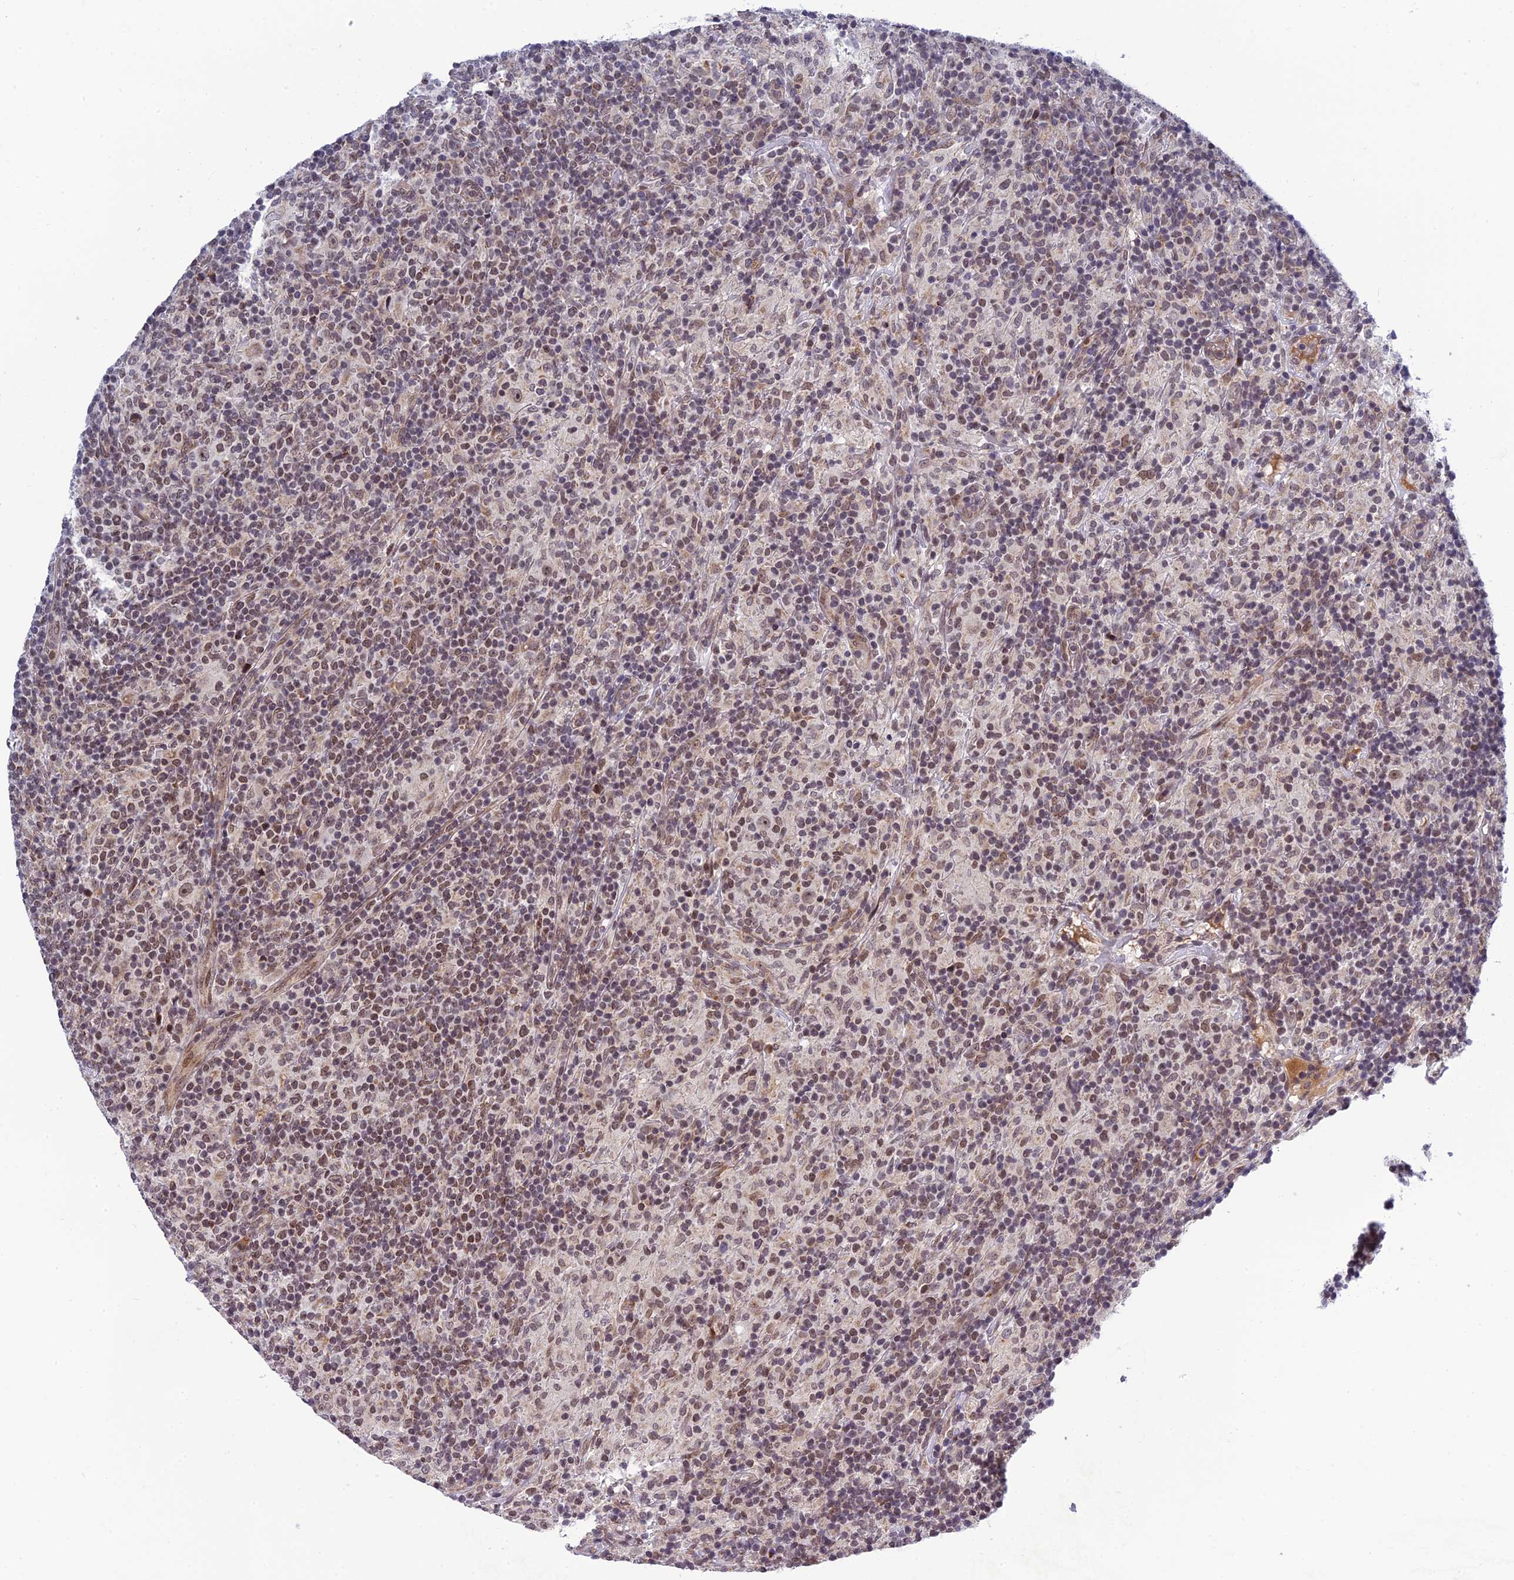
{"staining": {"intensity": "weak", "quantity": ">75%", "location": "nuclear"}, "tissue": "lymphoma", "cell_type": "Tumor cells", "image_type": "cancer", "snomed": [{"axis": "morphology", "description": "Hodgkin's disease, NOS"}, {"axis": "topography", "description": "Lymph node"}], "caption": "The image demonstrates staining of lymphoma, revealing weak nuclear protein staining (brown color) within tumor cells. The protein is shown in brown color, while the nuclei are stained blue.", "gene": "REXO1", "patient": {"sex": "male", "age": 70}}